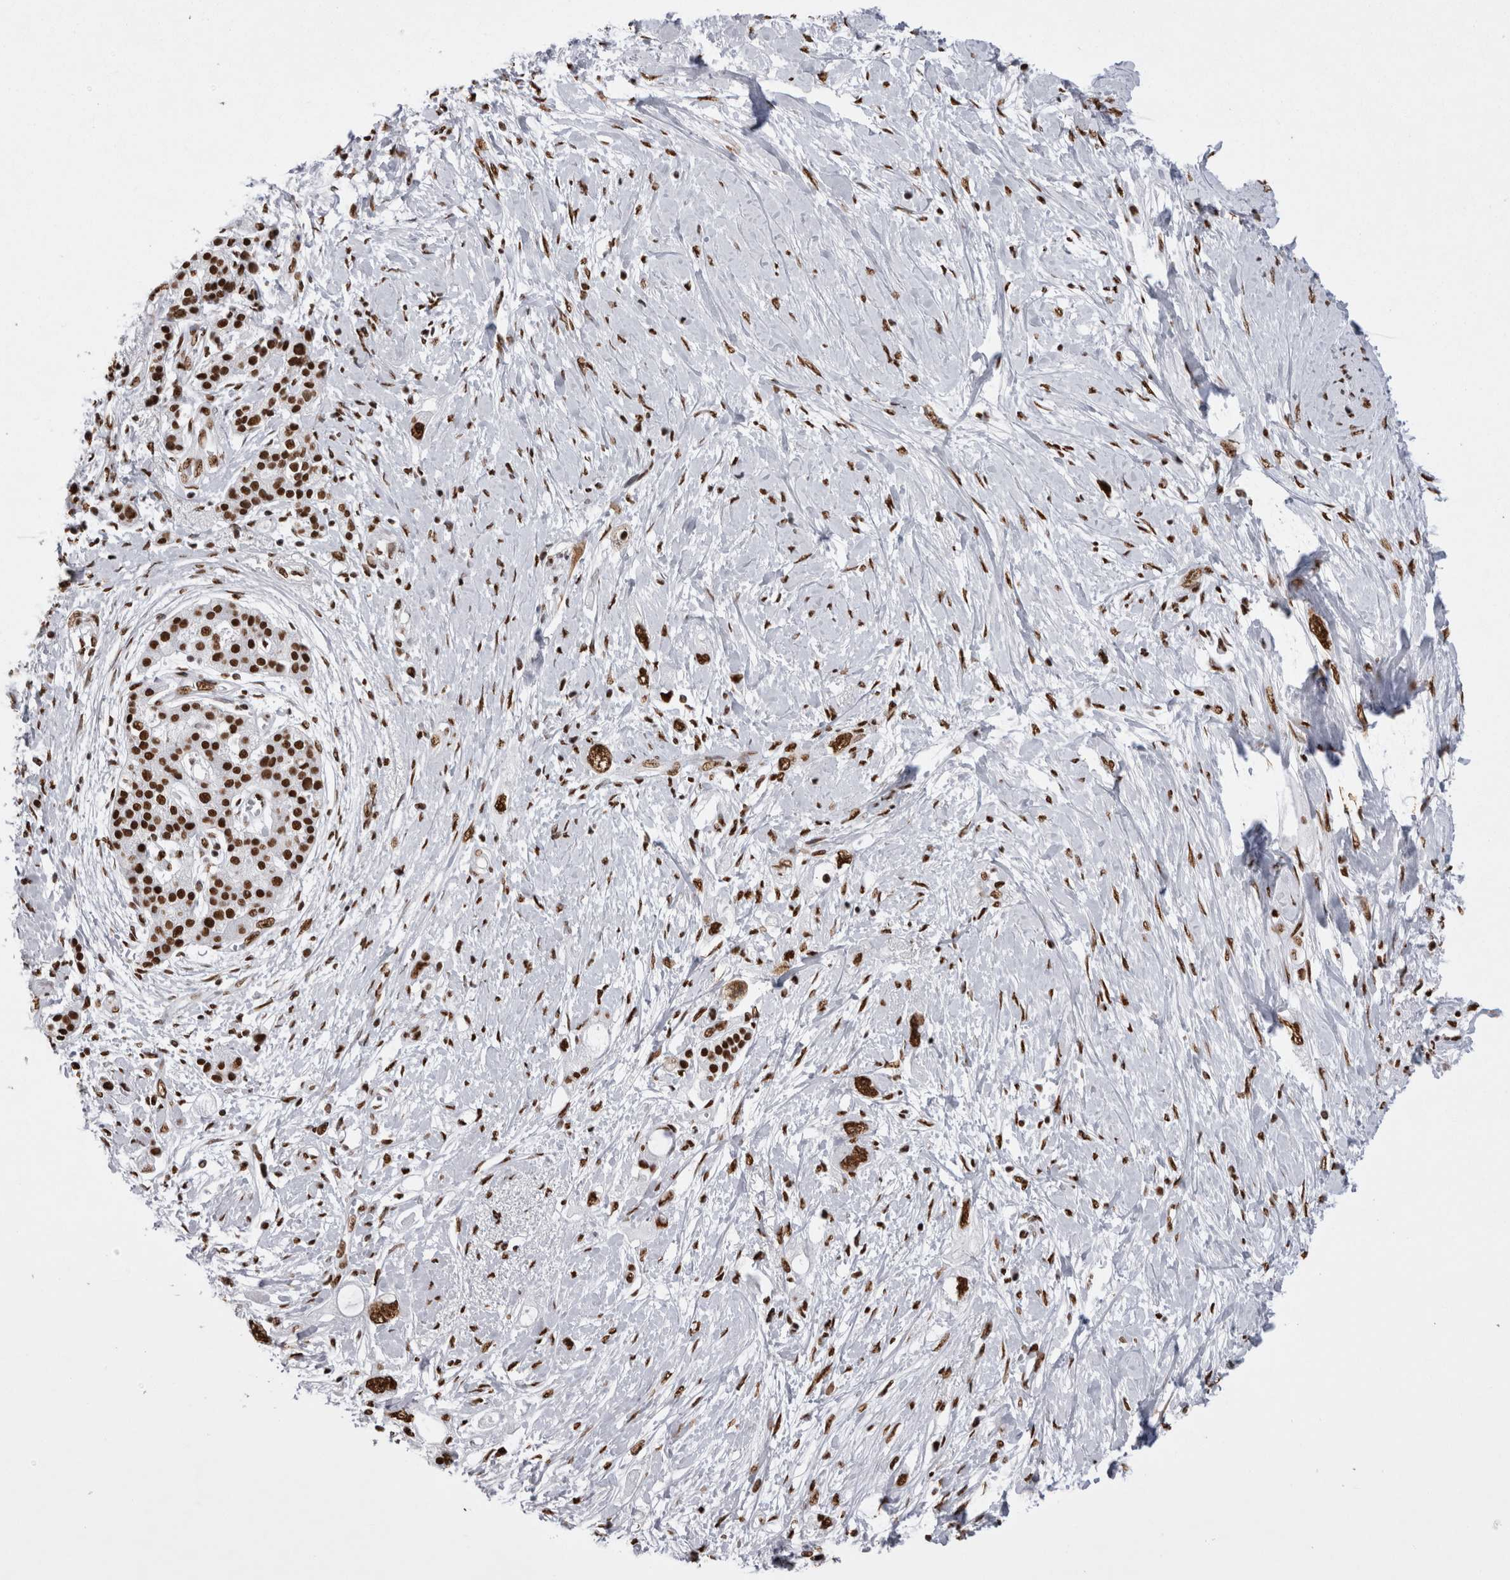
{"staining": {"intensity": "strong", "quantity": ">75%", "location": "nuclear"}, "tissue": "pancreatic cancer", "cell_type": "Tumor cells", "image_type": "cancer", "snomed": [{"axis": "morphology", "description": "Adenocarcinoma, NOS"}, {"axis": "topography", "description": "Pancreas"}], "caption": "Pancreatic cancer stained with immunohistochemistry (IHC) reveals strong nuclear positivity in approximately >75% of tumor cells.", "gene": "ALPK3", "patient": {"sex": "female", "age": 56}}